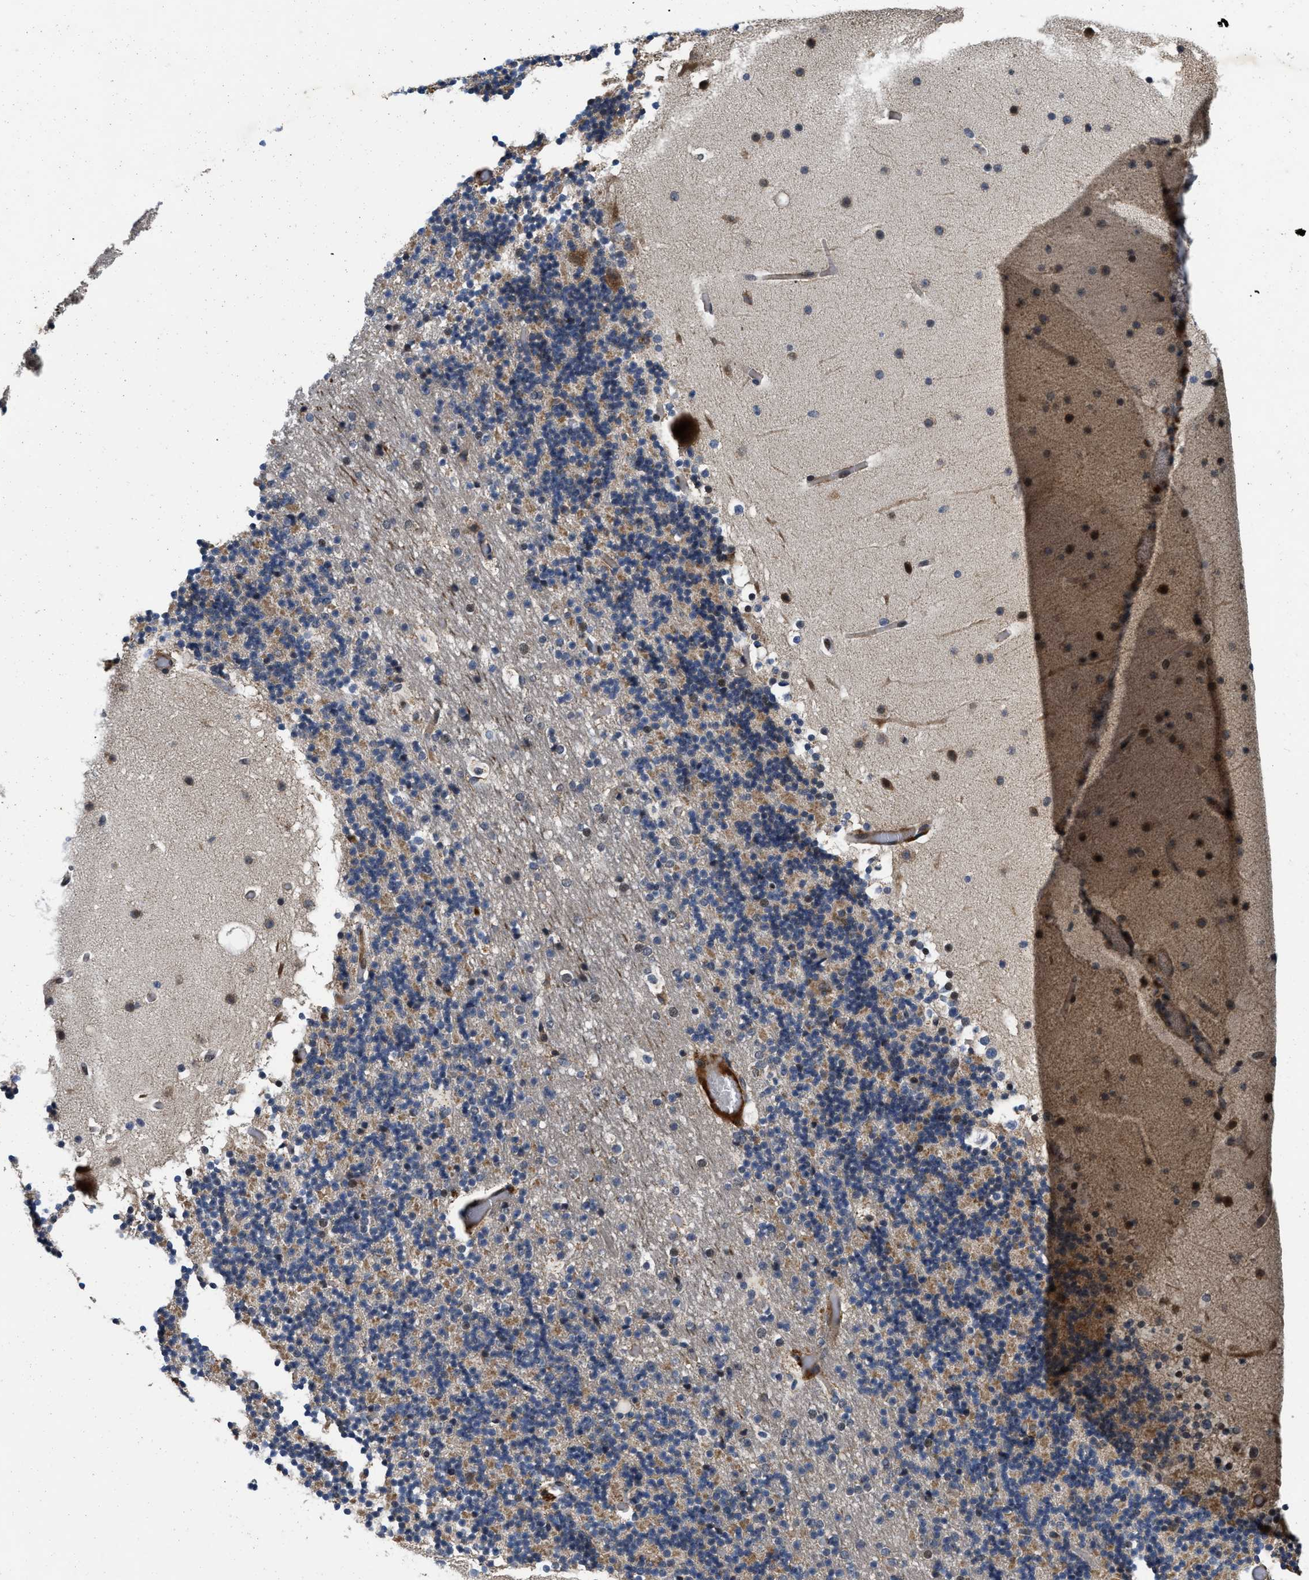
{"staining": {"intensity": "weak", "quantity": "25%-75%", "location": "cytoplasmic/membranous"}, "tissue": "cerebellum", "cell_type": "Cells in granular layer", "image_type": "normal", "snomed": [{"axis": "morphology", "description": "Normal tissue, NOS"}, {"axis": "topography", "description": "Cerebellum"}], "caption": "Immunohistochemistry histopathology image of normal human cerebellum stained for a protein (brown), which reveals low levels of weak cytoplasmic/membranous positivity in about 25%-75% of cells in granular layer.", "gene": "PRDM14", "patient": {"sex": "male", "age": 57}}